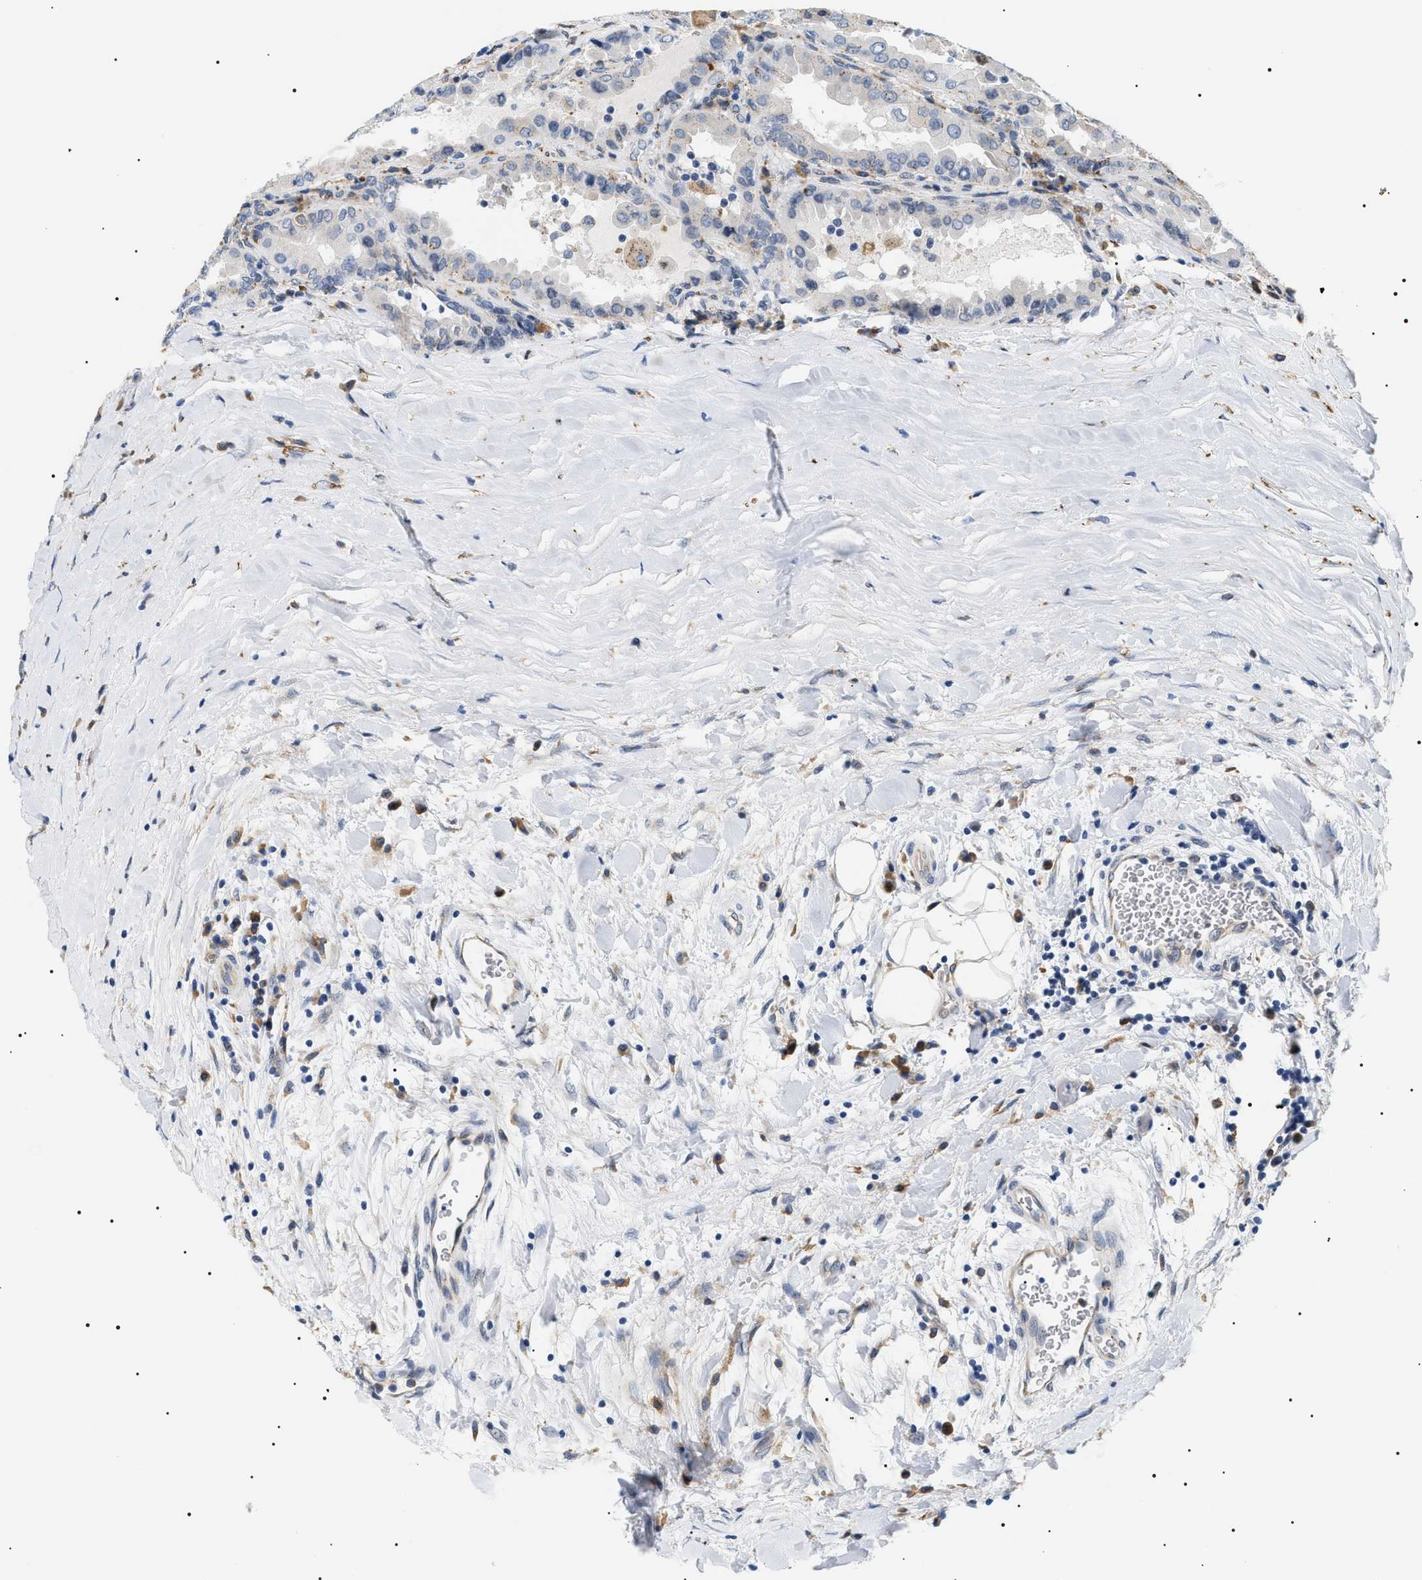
{"staining": {"intensity": "weak", "quantity": "<25%", "location": "cytoplasmic/membranous"}, "tissue": "thyroid cancer", "cell_type": "Tumor cells", "image_type": "cancer", "snomed": [{"axis": "morphology", "description": "Papillary adenocarcinoma, NOS"}, {"axis": "topography", "description": "Thyroid gland"}], "caption": "This is an IHC histopathology image of human papillary adenocarcinoma (thyroid). There is no staining in tumor cells.", "gene": "HSD17B11", "patient": {"sex": "male", "age": 33}}